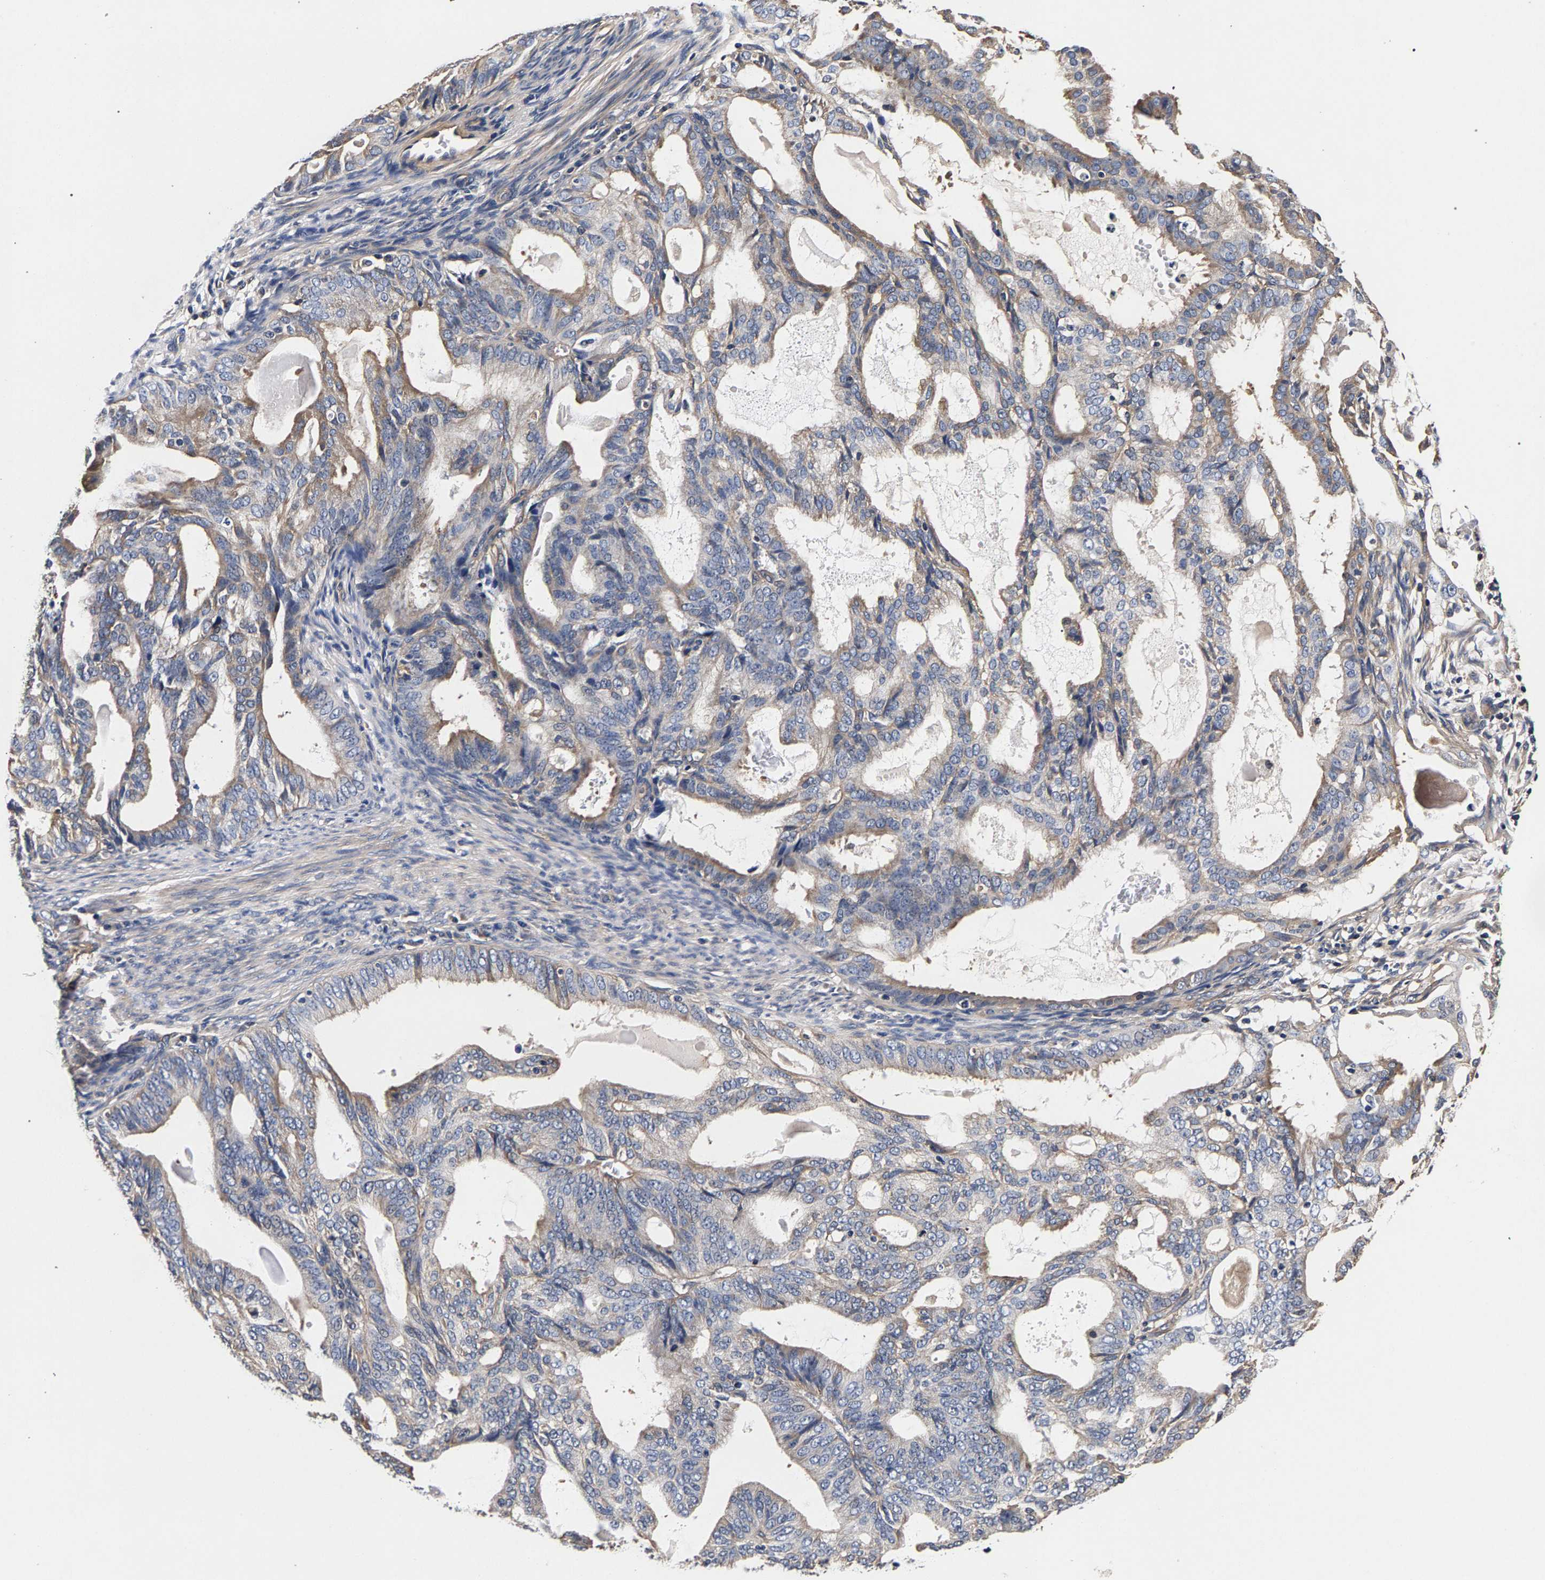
{"staining": {"intensity": "moderate", "quantity": "<25%", "location": "cytoplasmic/membranous"}, "tissue": "endometrial cancer", "cell_type": "Tumor cells", "image_type": "cancer", "snomed": [{"axis": "morphology", "description": "Adenocarcinoma, NOS"}, {"axis": "topography", "description": "Endometrium"}], "caption": "The immunohistochemical stain shows moderate cytoplasmic/membranous positivity in tumor cells of endometrial cancer (adenocarcinoma) tissue.", "gene": "MARCHF7", "patient": {"sex": "female", "age": 58}}